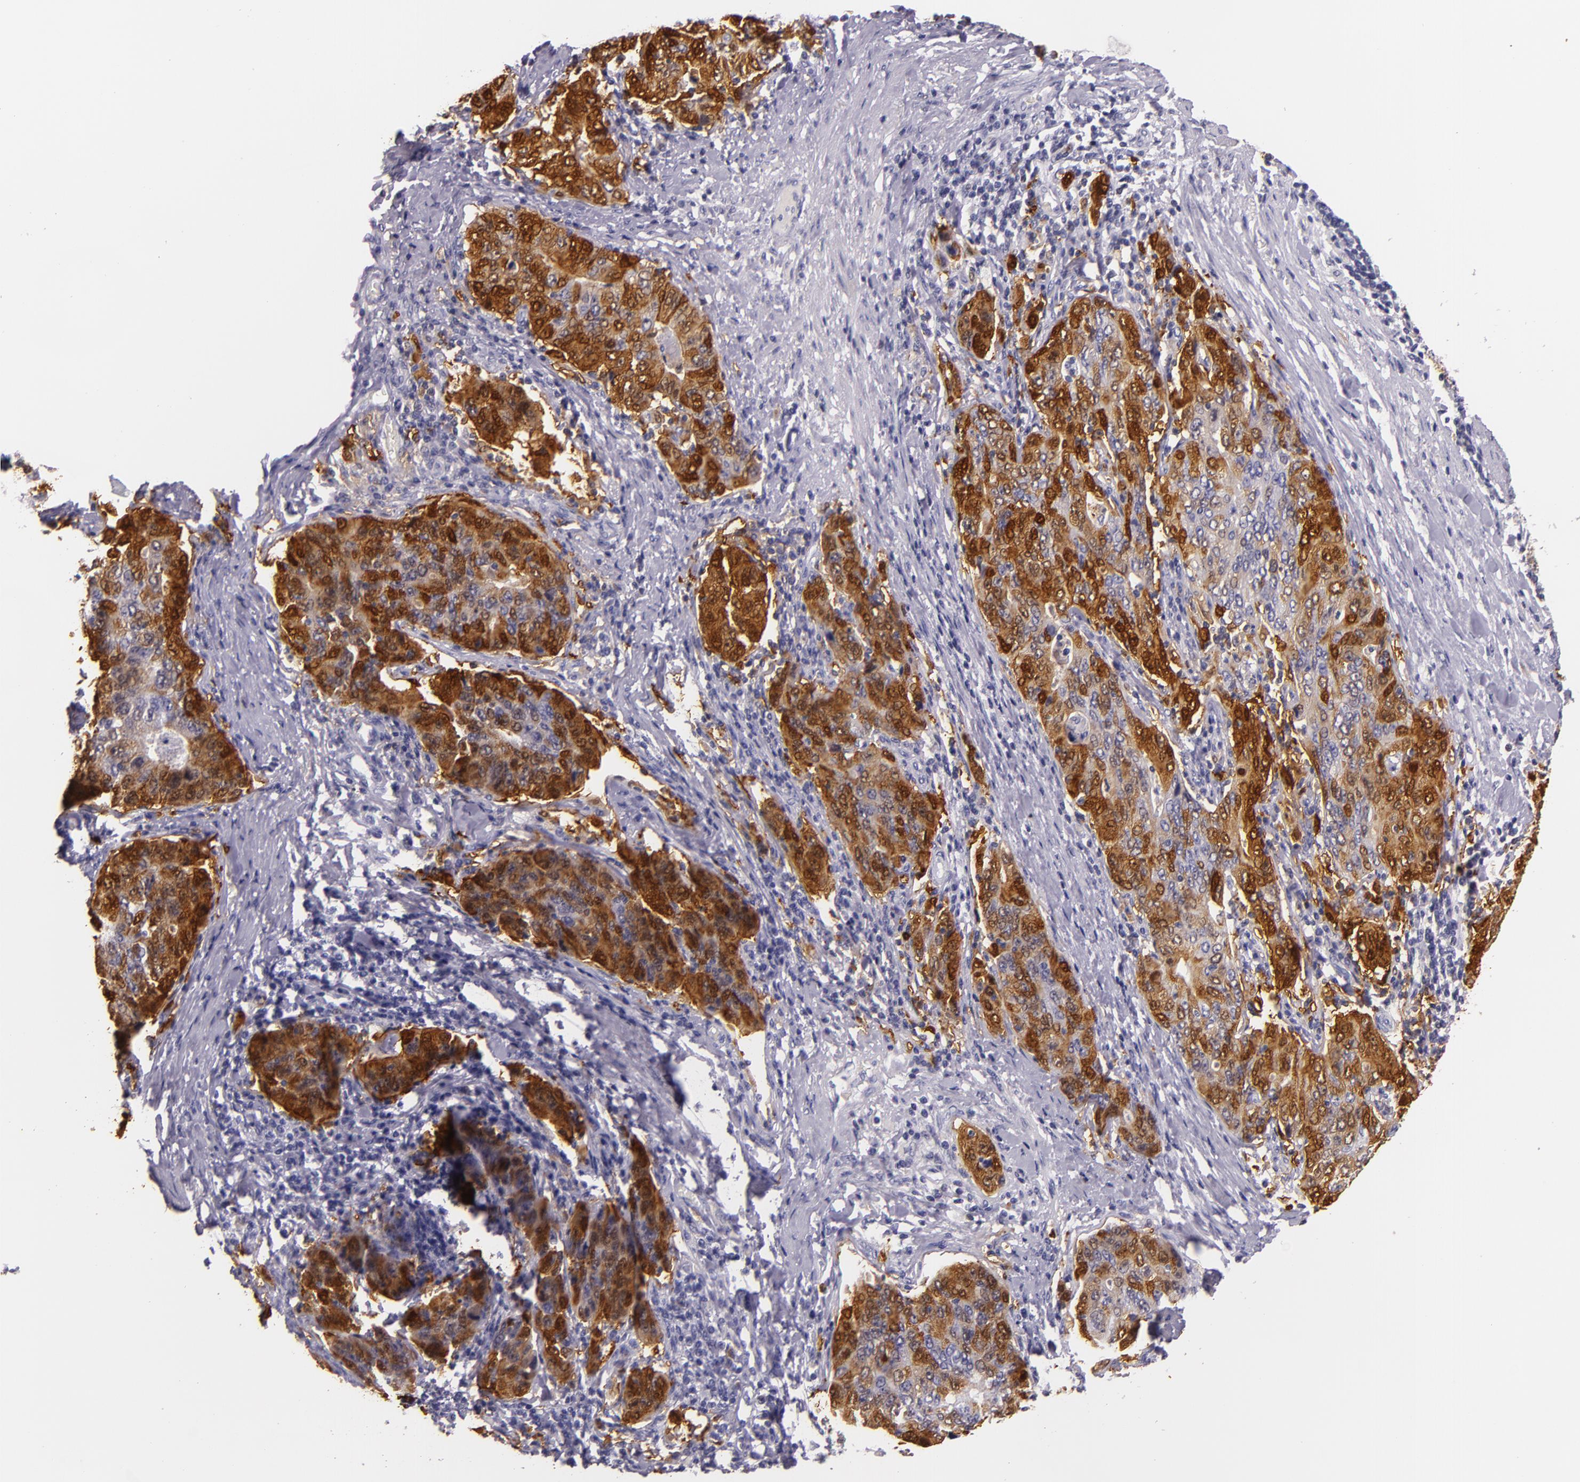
{"staining": {"intensity": "strong", "quantity": ">75%", "location": "cytoplasmic/membranous,nuclear"}, "tissue": "stomach cancer", "cell_type": "Tumor cells", "image_type": "cancer", "snomed": [{"axis": "morphology", "description": "Adenocarcinoma, NOS"}, {"axis": "topography", "description": "Esophagus"}, {"axis": "topography", "description": "Stomach"}], "caption": "Stomach cancer stained with DAB immunohistochemistry (IHC) reveals high levels of strong cytoplasmic/membranous and nuclear expression in about >75% of tumor cells.", "gene": "MT1A", "patient": {"sex": "male", "age": 74}}